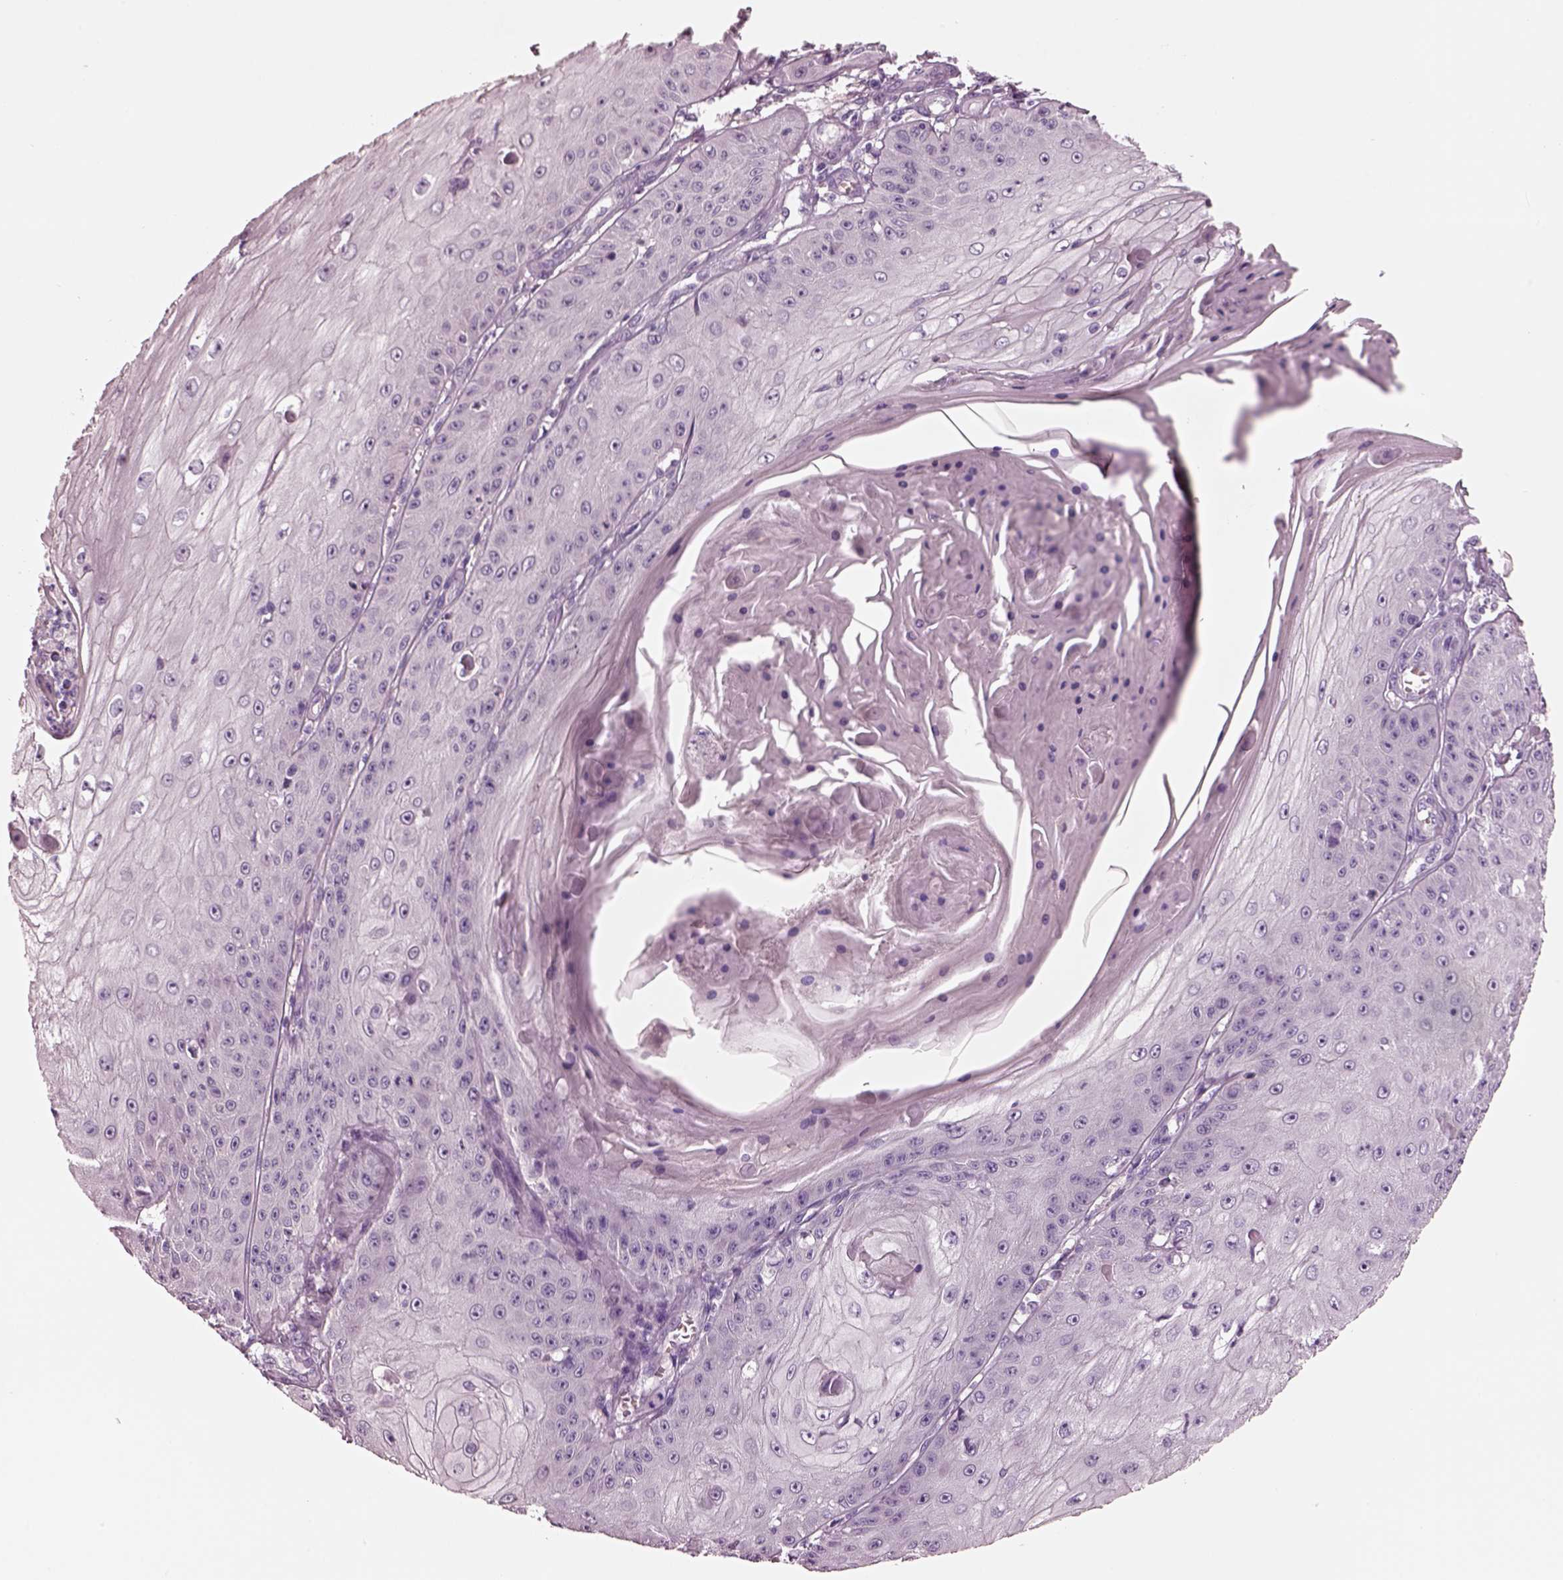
{"staining": {"intensity": "negative", "quantity": "none", "location": "none"}, "tissue": "skin cancer", "cell_type": "Tumor cells", "image_type": "cancer", "snomed": [{"axis": "morphology", "description": "Squamous cell carcinoma, NOS"}, {"axis": "topography", "description": "Skin"}], "caption": "This is an immunohistochemistry photomicrograph of human skin cancer (squamous cell carcinoma). There is no expression in tumor cells.", "gene": "ELSPBP1", "patient": {"sex": "male", "age": 70}}